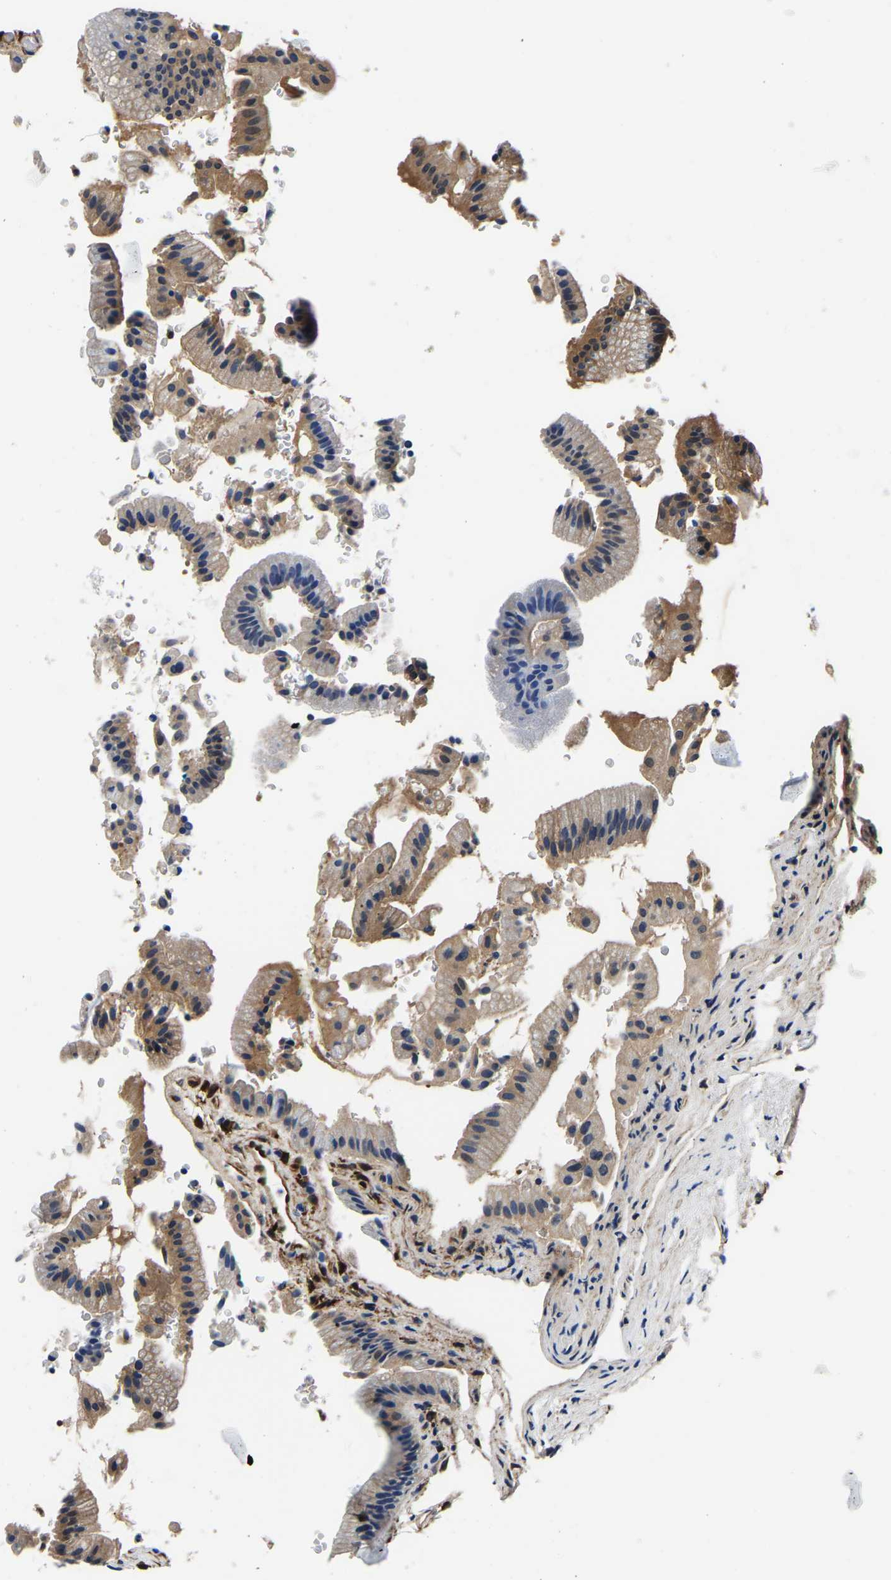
{"staining": {"intensity": "moderate", "quantity": "<25%", "location": "cytoplasmic/membranous"}, "tissue": "gallbladder", "cell_type": "Glandular cells", "image_type": "normal", "snomed": [{"axis": "morphology", "description": "Normal tissue, NOS"}, {"axis": "topography", "description": "Gallbladder"}], "caption": "Immunohistochemistry (IHC) photomicrograph of normal gallbladder stained for a protein (brown), which displays low levels of moderate cytoplasmic/membranous staining in approximately <25% of glandular cells.", "gene": "S100A13", "patient": {"sex": "male", "age": 49}}